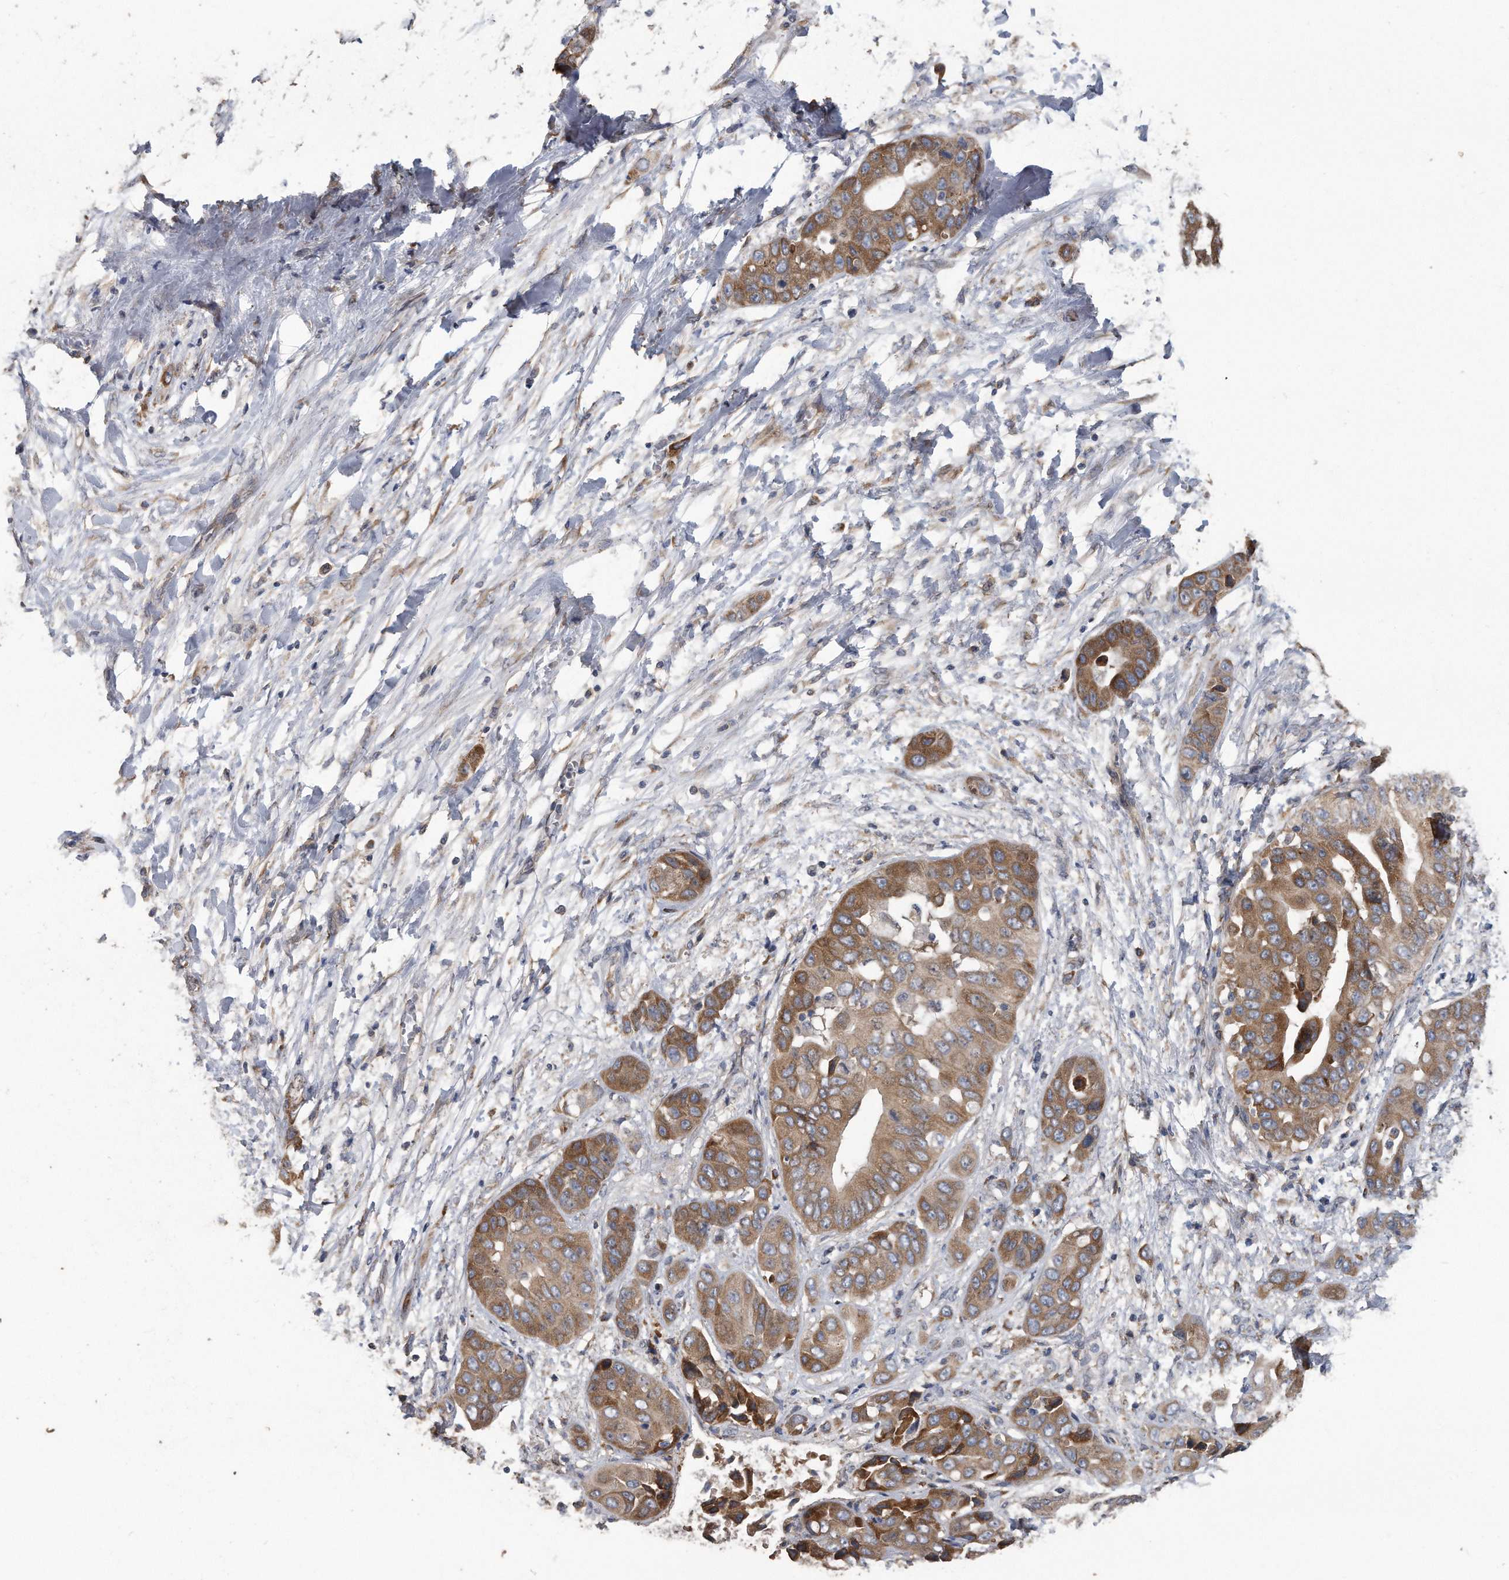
{"staining": {"intensity": "moderate", "quantity": ">75%", "location": "cytoplasmic/membranous"}, "tissue": "liver cancer", "cell_type": "Tumor cells", "image_type": "cancer", "snomed": [{"axis": "morphology", "description": "Cholangiocarcinoma"}, {"axis": "topography", "description": "Liver"}], "caption": "Protein positivity by immunohistochemistry demonstrates moderate cytoplasmic/membranous positivity in about >75% of tumor cells in liver cancer (cholangiocarcinoma).", "gene": "PCLO", "patient": {"sex": "female", "age": 52}}